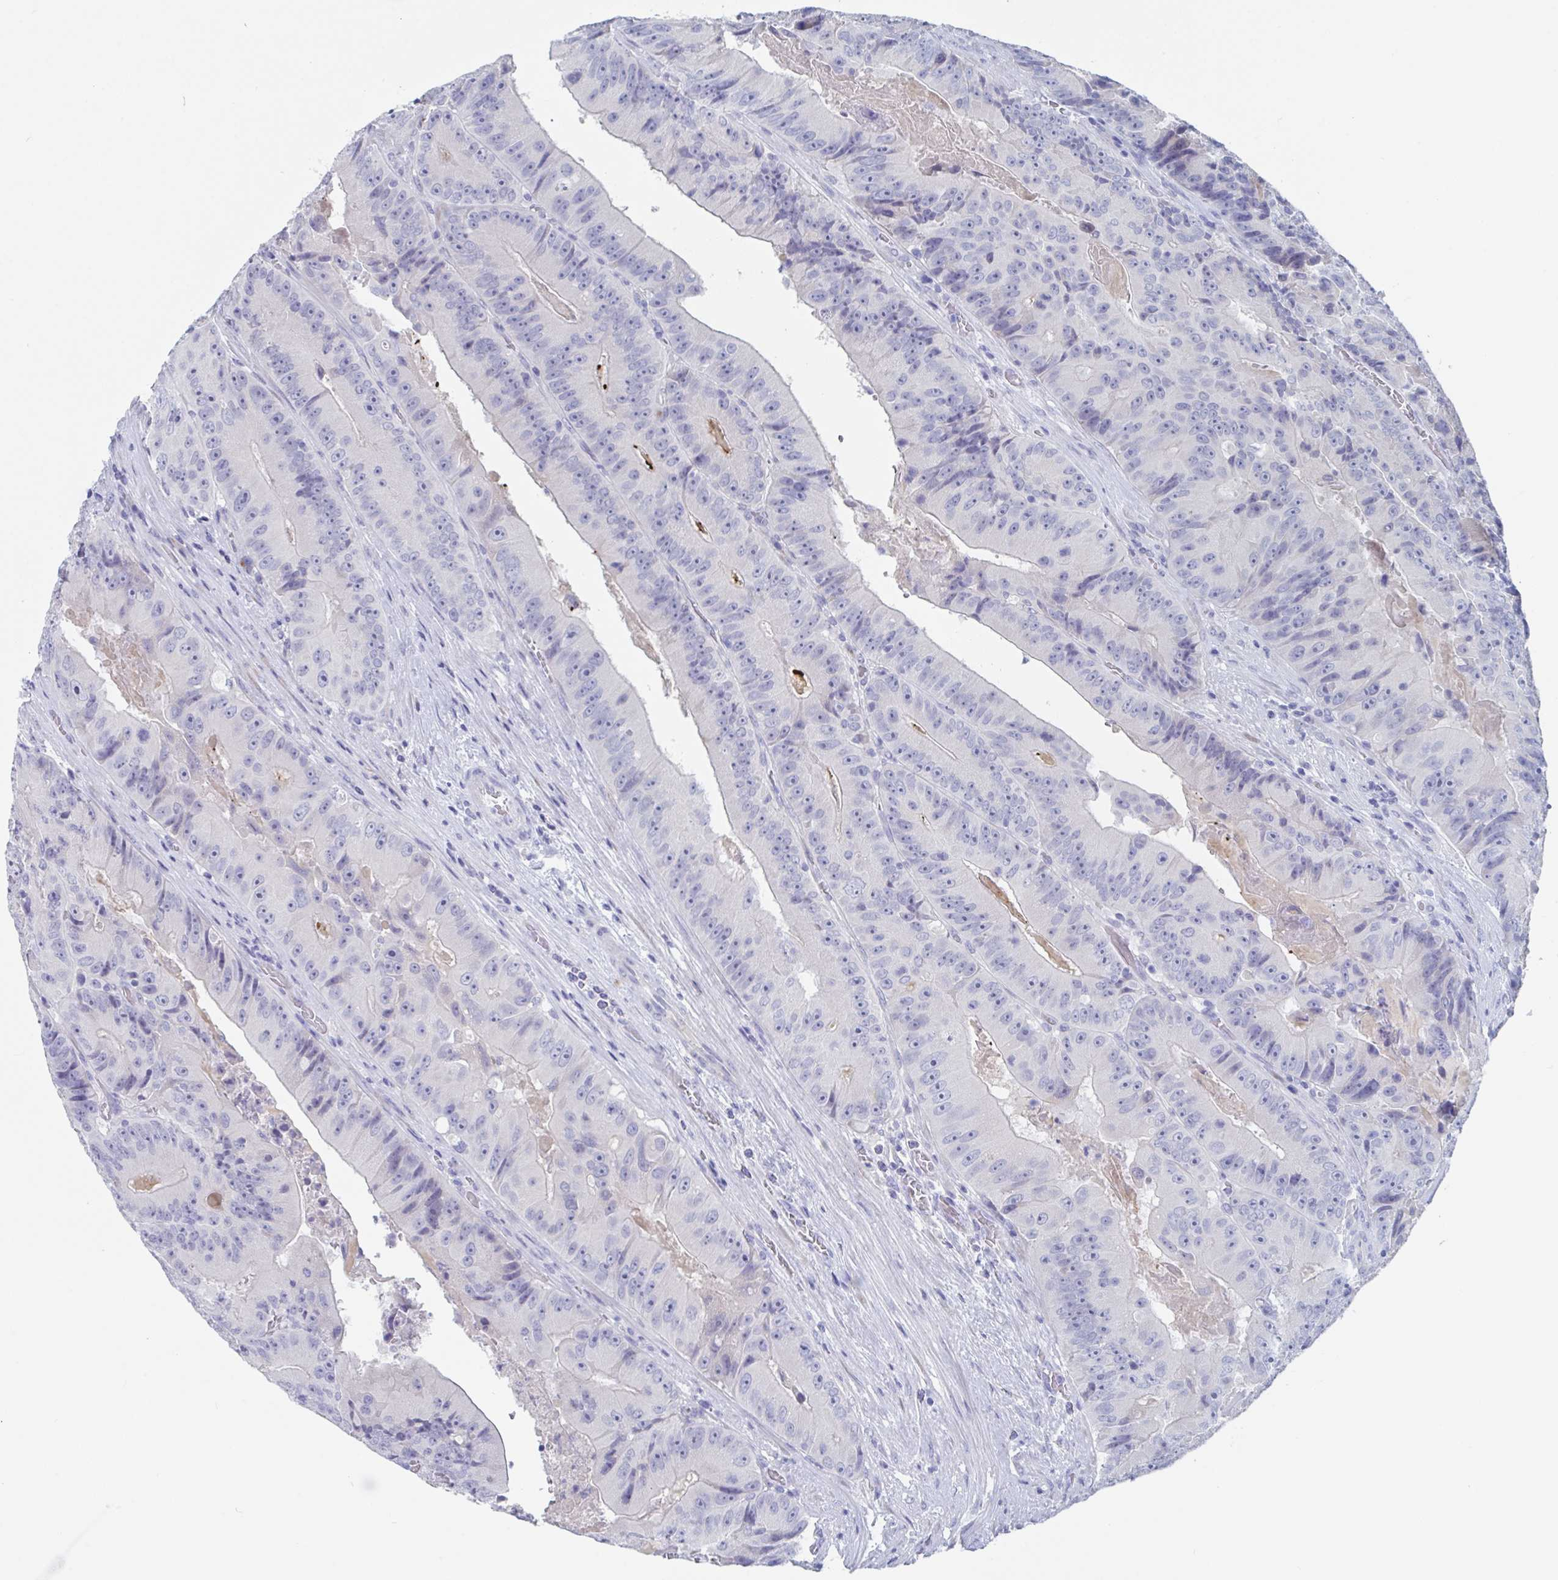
{"staining": {"intensity": "negative", "quantity": "none", "location": "none"}, "tissue": "colorectal cancer", "cell_type": "Tumor cells", "image_type": "cancer", "snomed": [{"axis": "morphology", "description": "Adenocarcinoma, NOS"}, {"axis": "topography", "description": "Colon"}], "caption": "A high-resolution image shows IHC staining of colorectal adenocarcinoma, which displays no significant positivity in tumor cells.", "gene": "NT5C3B", "patient": {"sex": "female", "age": 86}}